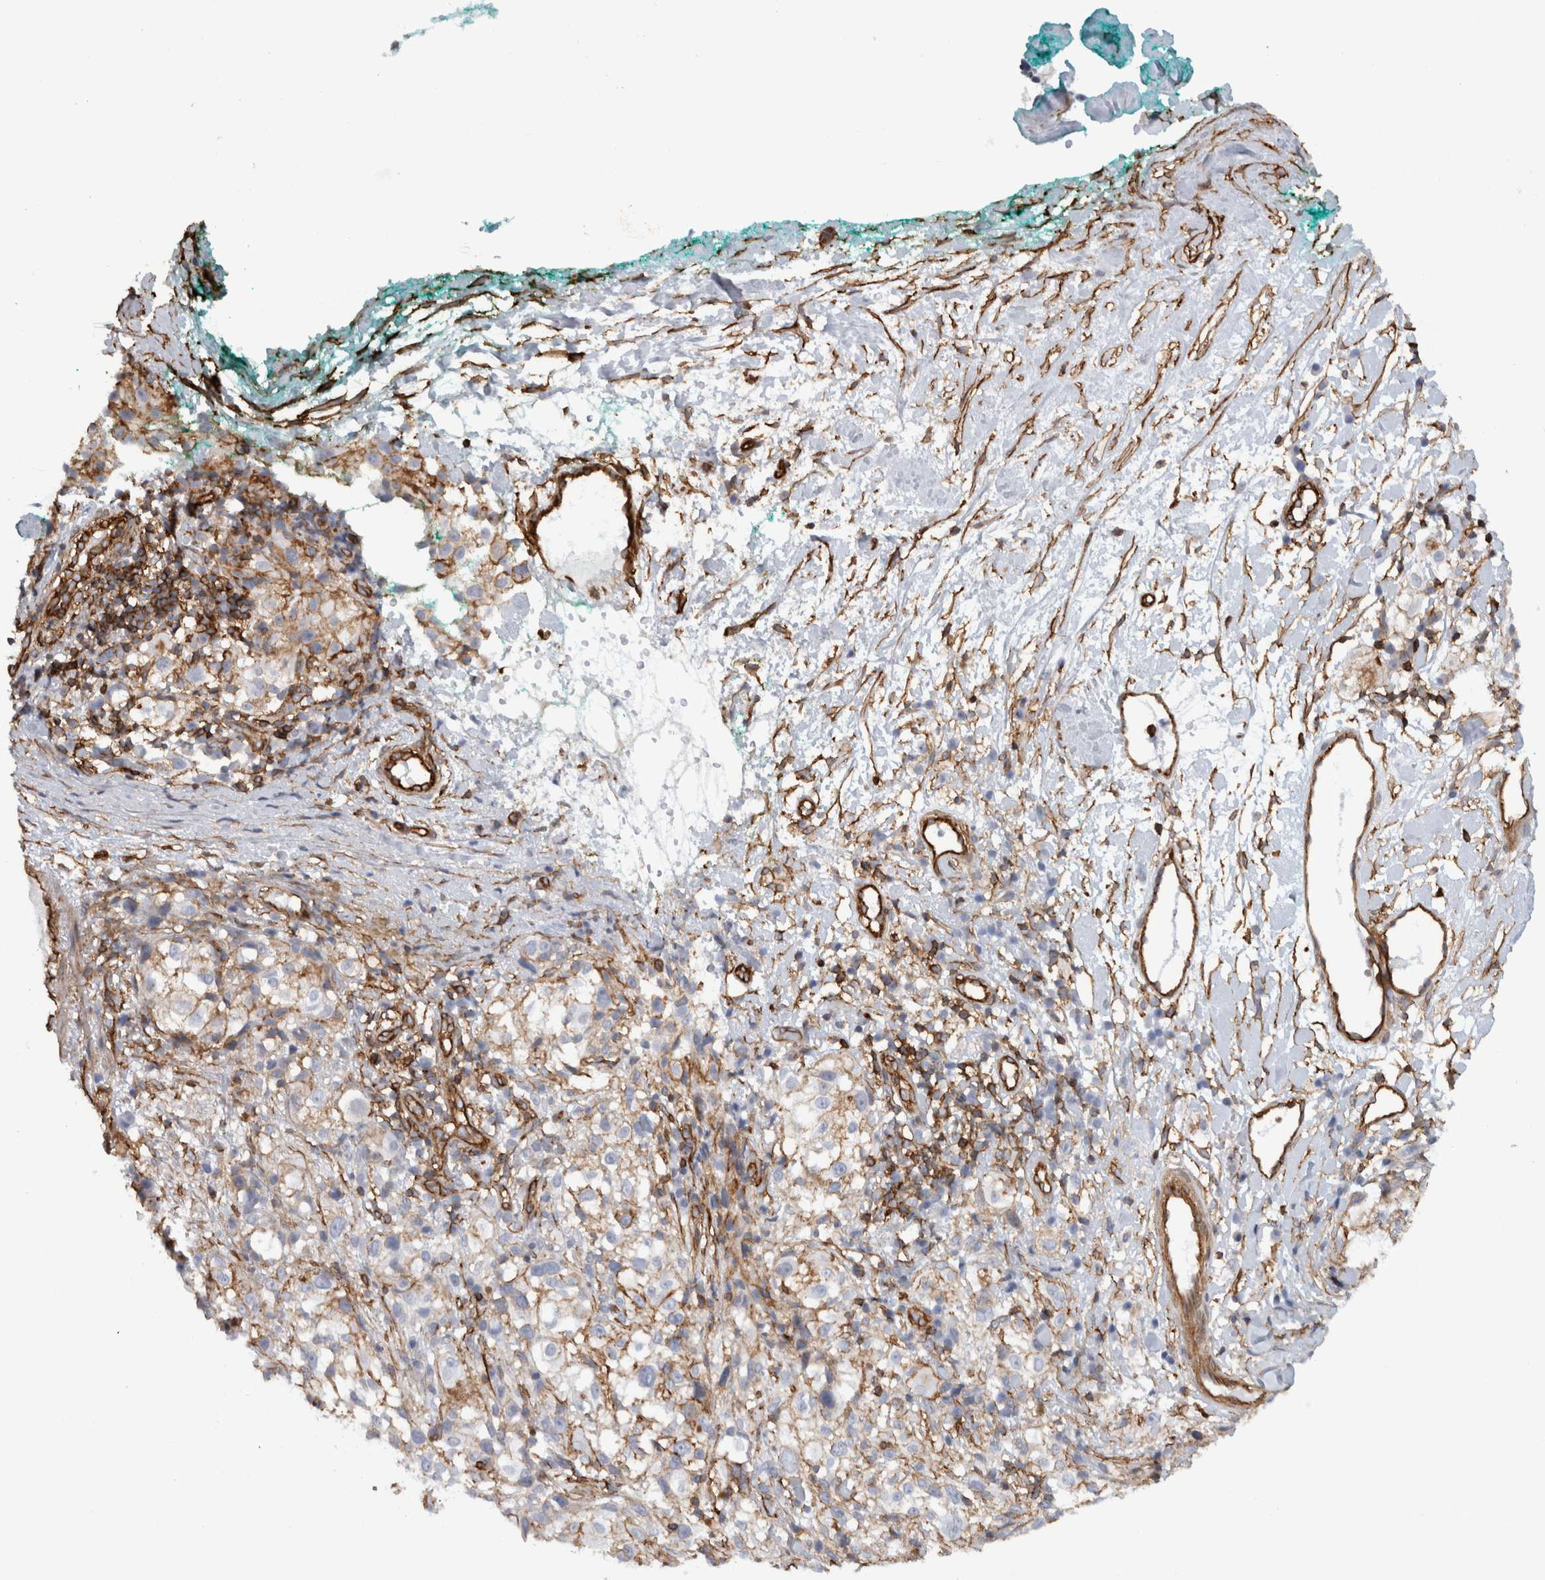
{"staining": {"intensity": "moderate", "quantity": "<25%", "location": "cytoplasmic/membranous"}, "tissue": "melanoma", "cell_type": "Tumor cells", "image_type": "cancer", "snomed": [{"axis": "morphology", "description": "Necrosis, NOS"}, {"axis": "morphology", "description": "Malignant melanoma, NOS"}, {"axis": "topography", "description": "Skin"}], "caption": "Immunohistochemistry (IHC) staining of melanoma, which demonstrates low levels of moderate cytoplasmic/membranous staining in approximately <25% of tumor cells indicating moderate cytoplasmic/membranous protein staining. The staining was performed using DAB (3,3'-diaminobenzidine) (brown) for protein detection and nuclei were counterstained in hematoxylin (blue).", "gene": "AHNAK", "patient": {"sex": "female", "age": 87}}